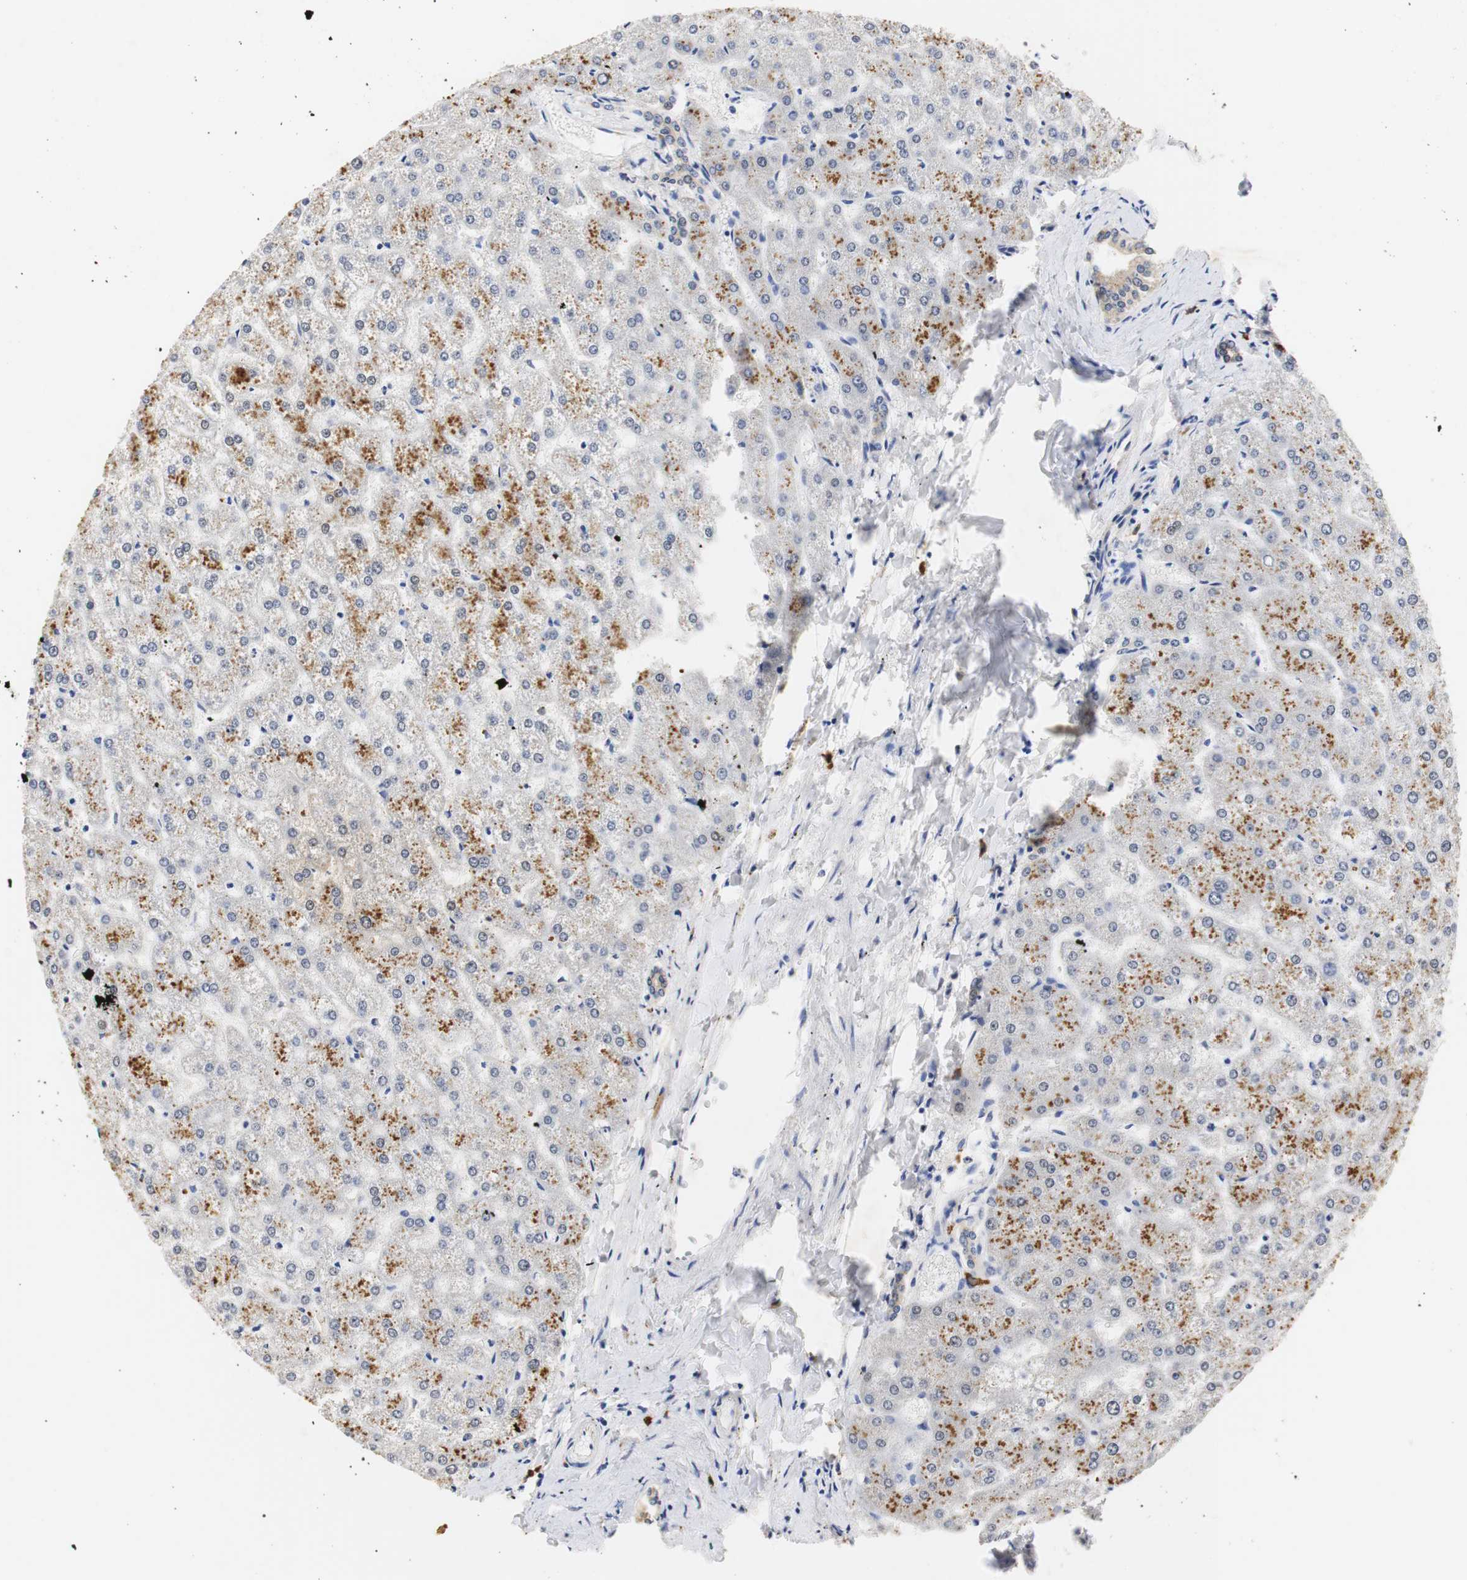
{"staining": {"intensity": "weak", "quantity": ">75%", "location": "cytoplasmic/membranous"}, "tissue": "liver", "cell_type": "Cholangiocytes", "image_type": "normal", "snomed": [{"axis": "morphology", "description": "Normal tissue, NOS"}, {"axis": "topography", "description": "Liver"}], "caption": "Protein analysis of unremarkable liver exhibits weak cytoplasmic/membranous positivity in about >75% of cholangiocytes.", "gene": "ZFC3H1", "patient": {"sex": "female", "age": 32}}